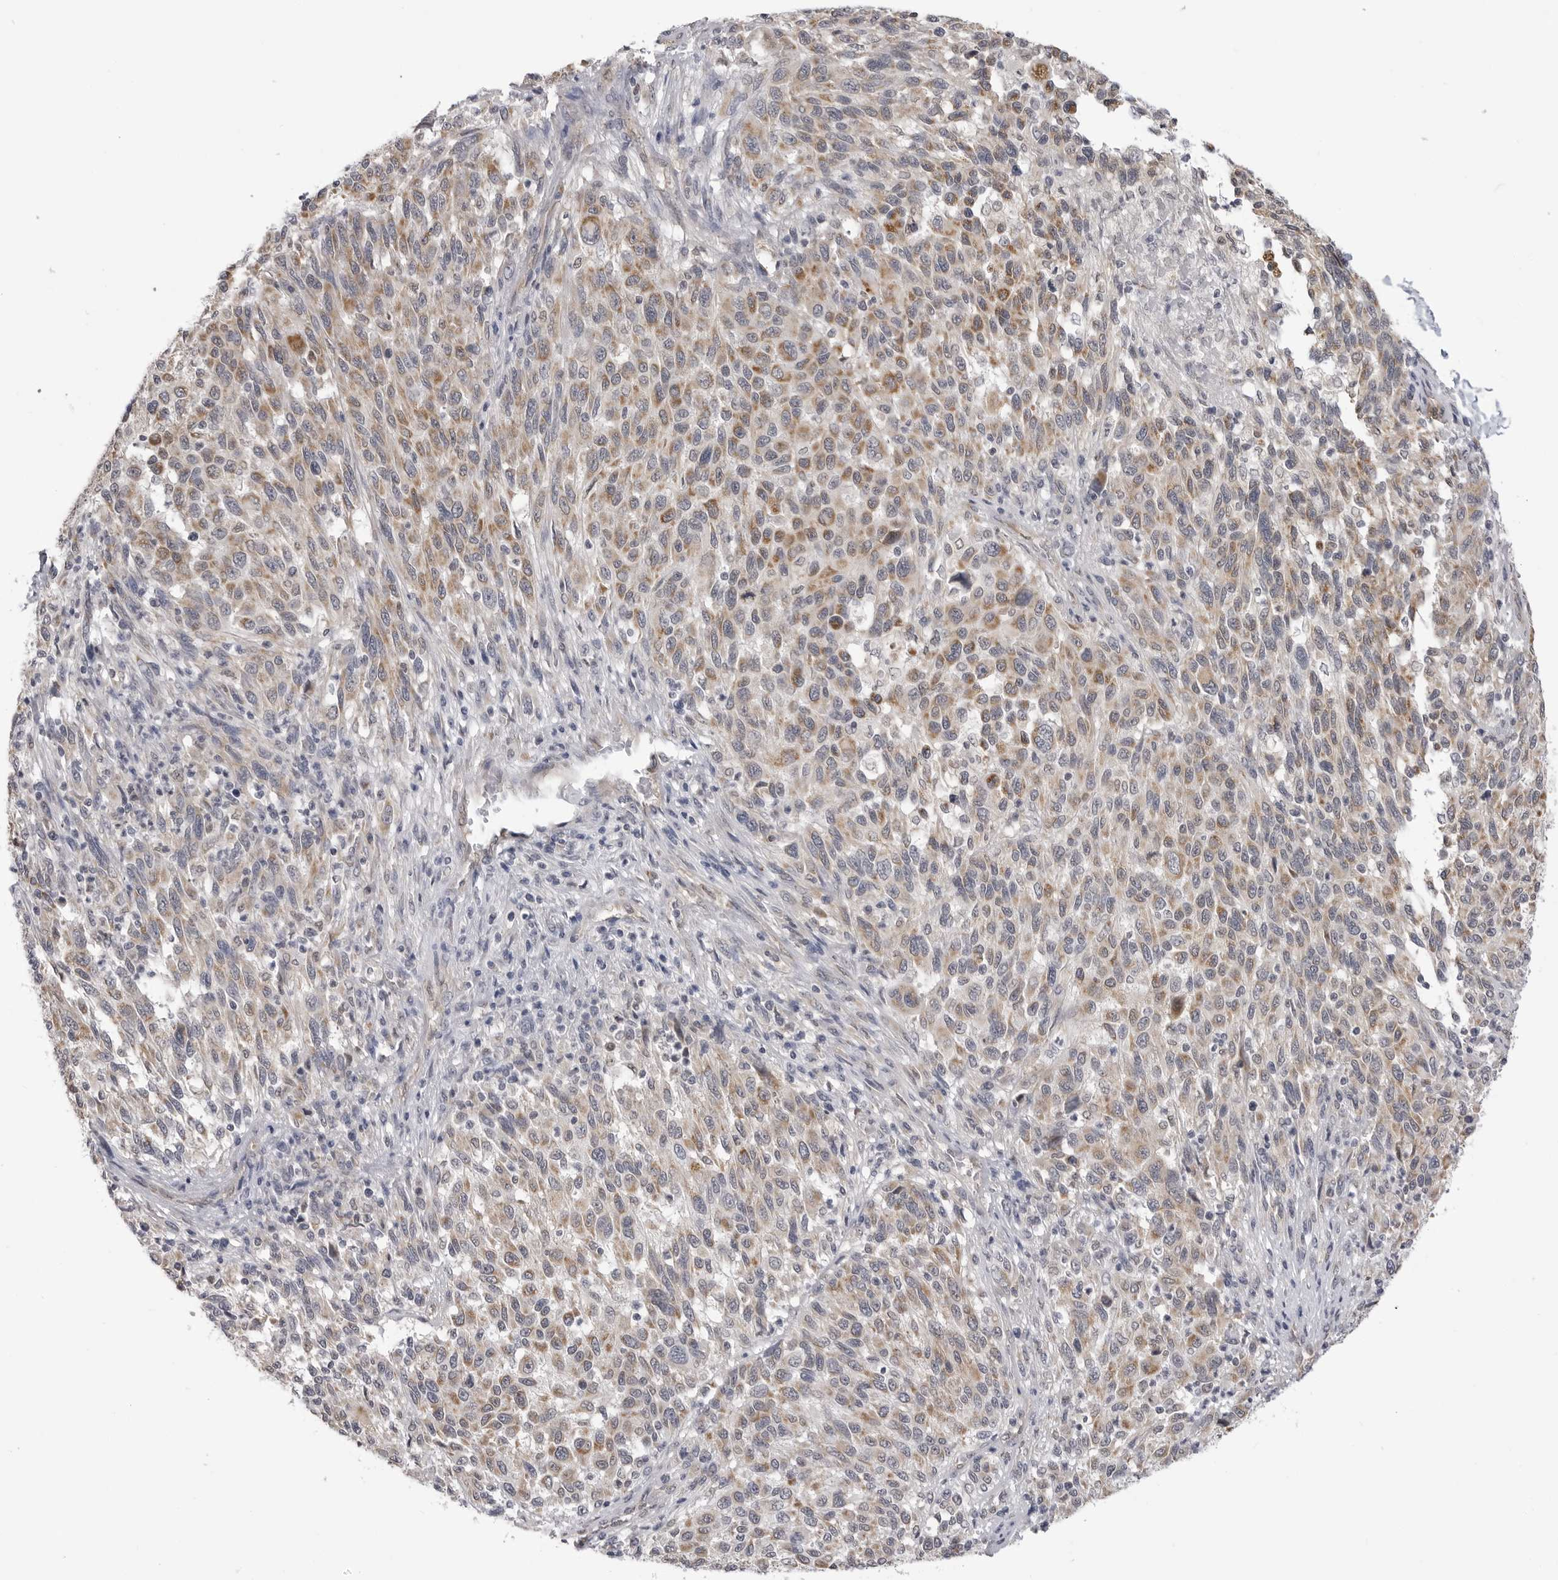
{"staining": {"intensity": "moderate", "quantity": ">75%", "location": "cytoplasmic/membranous"}, "tissue": "melanoma", "cell_type": "Tumor cells", "image_type": "cancer", "snomed": [{"axis": "morphology", "description": "Malignant melanoma, Metastatic site"}, {"axis": "topography", "description": "Lymph node"}], "caption": "This is an image of IHC staining of malignant melanoma (metastatic site), which shows moderate expression in the cytoplasmic/membranous of tumor cells.", "gene": "FH", "patient": {"sex": "male", "age": 61}}